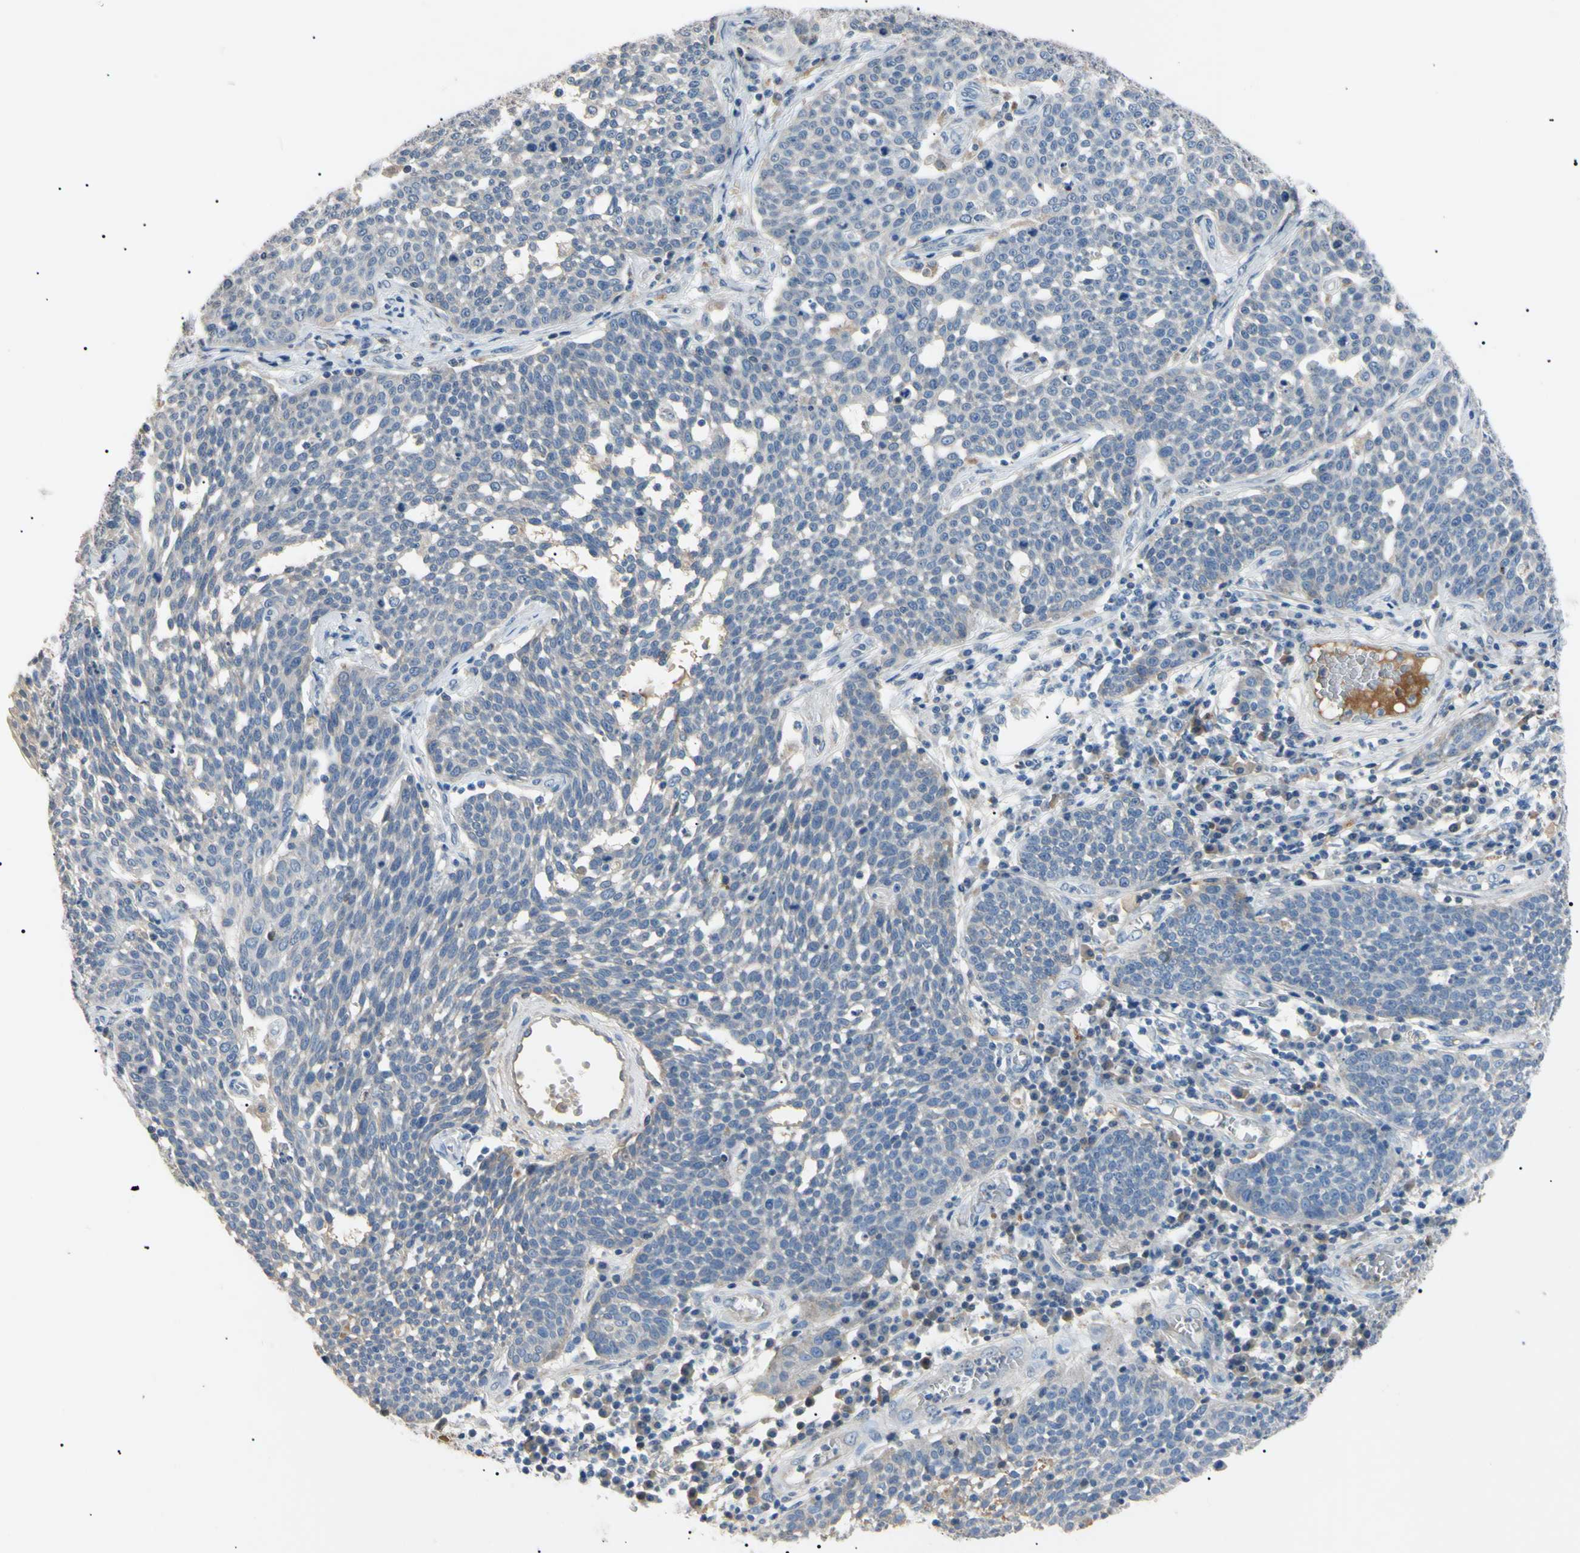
{"staining": {"intensity": "negative", "quantity": "none", "location": "none"}, "tissue": "cervical cancer", "cell_type": "Tumor cells", "image_type": "cancer", "snomed": [{"axis": "morphology", "description": "Squamous cell carcinoma, NOS"}, {"axis": "topography", "description": "Cervix"}], "caption": "An image of human cervical cancer (squamous cell carcinoma) is negative for staining in tumor cells.", "gene": "CGB3", "patient": {"sex": "female", "age": 34}}